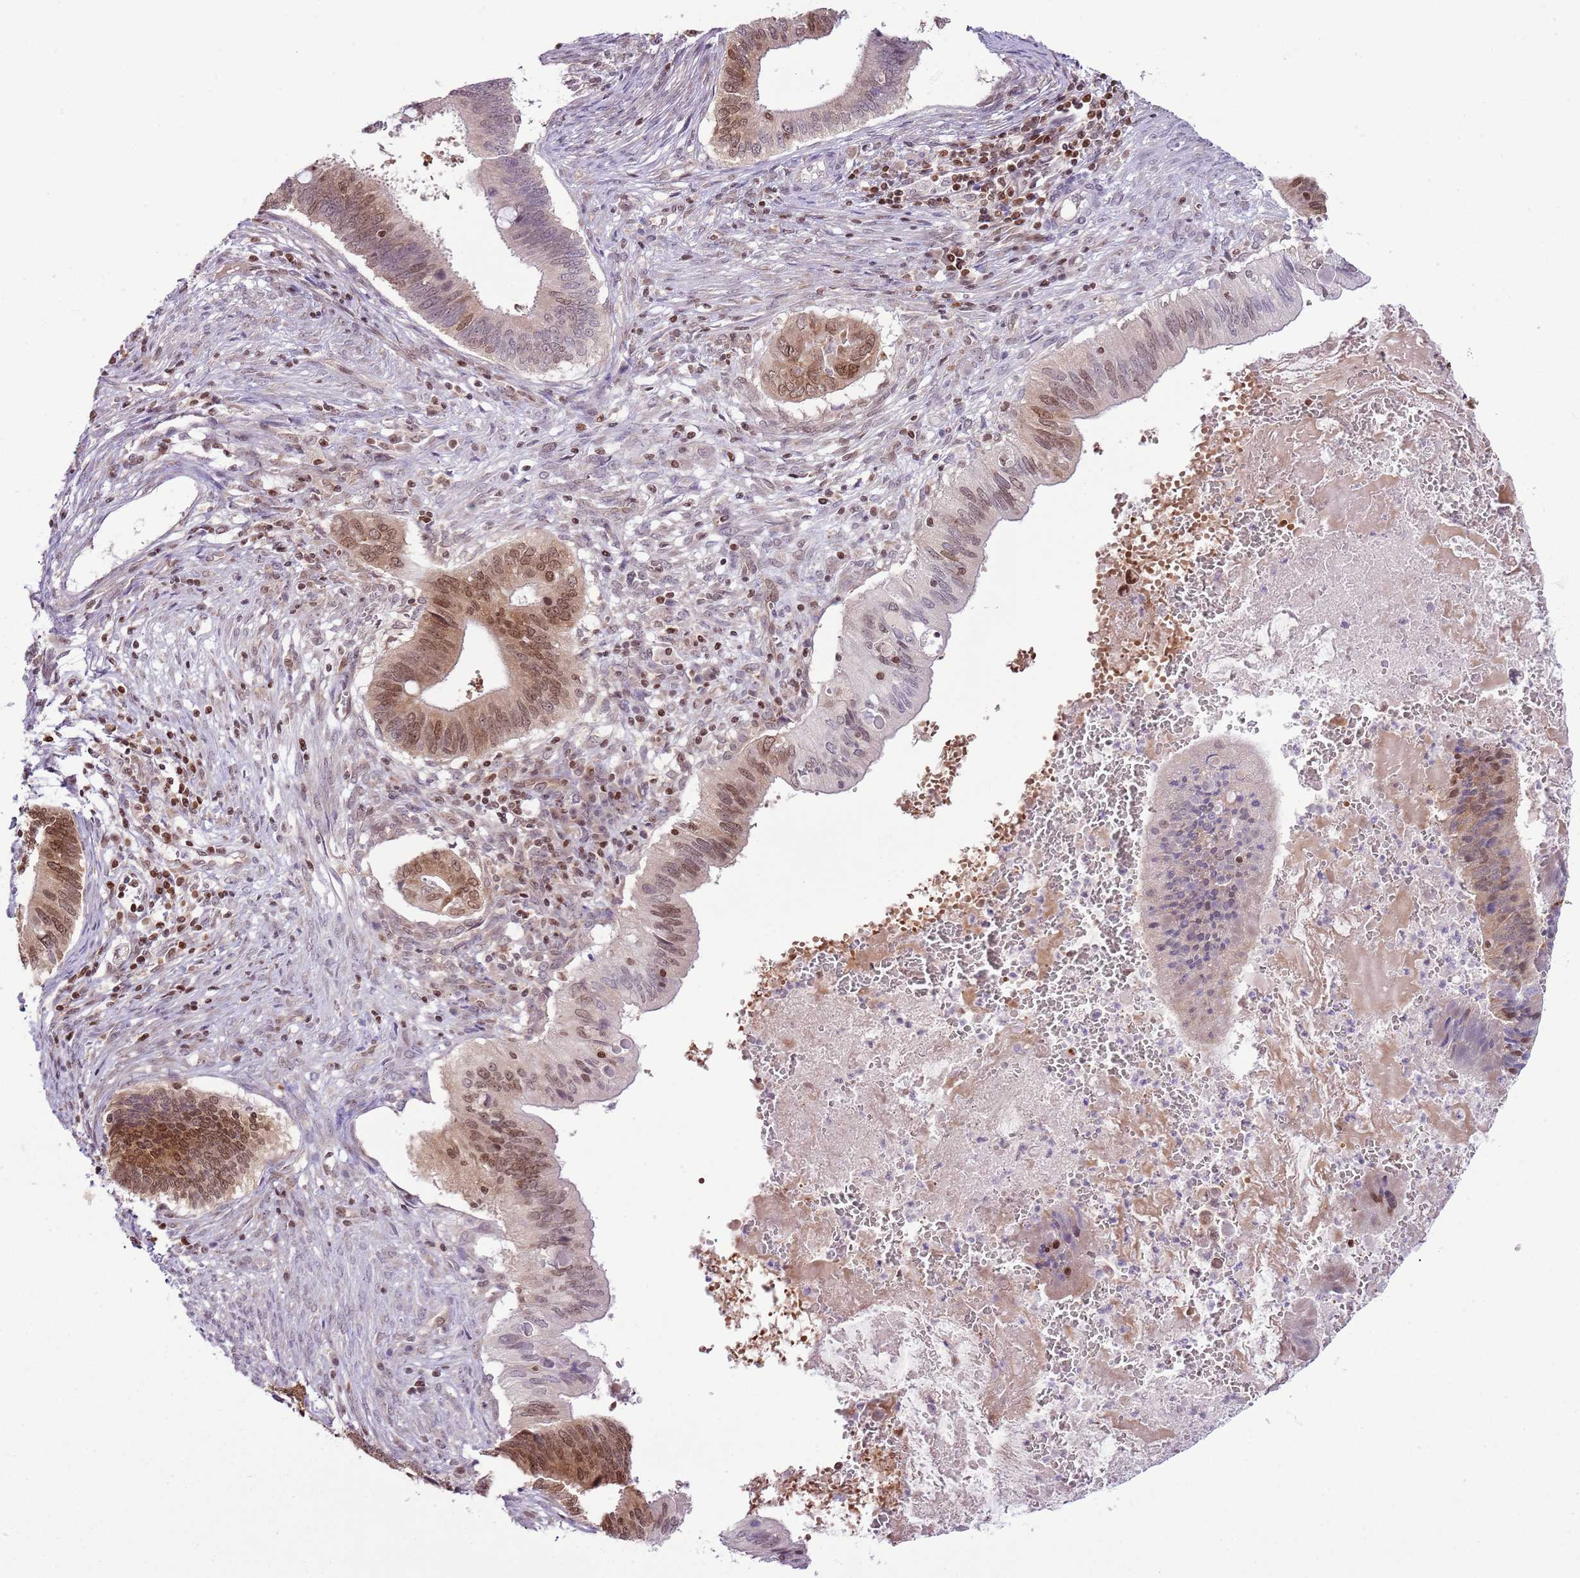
{"staining": {"intensity": "moderate", "quantity": ">75%", "location": "nuclear"}, "tissue": "cervical cancer", "cell_type": "Tumor cells", "image_type": "cancer", "snomed": [{"axis": "morphology", "description": "Adenocarcinoma, NOS"}, {"axis": "topography", "description": "Cervix"}], "caption": "About >75% of tumor cells in human cervical cancer (adenocarcinoma) show moderate nuclear protein expression as visualized by brown immunohistochemical staining.", "gene": "SELENOH", "patient": {"sex": "female", "age": 42}}